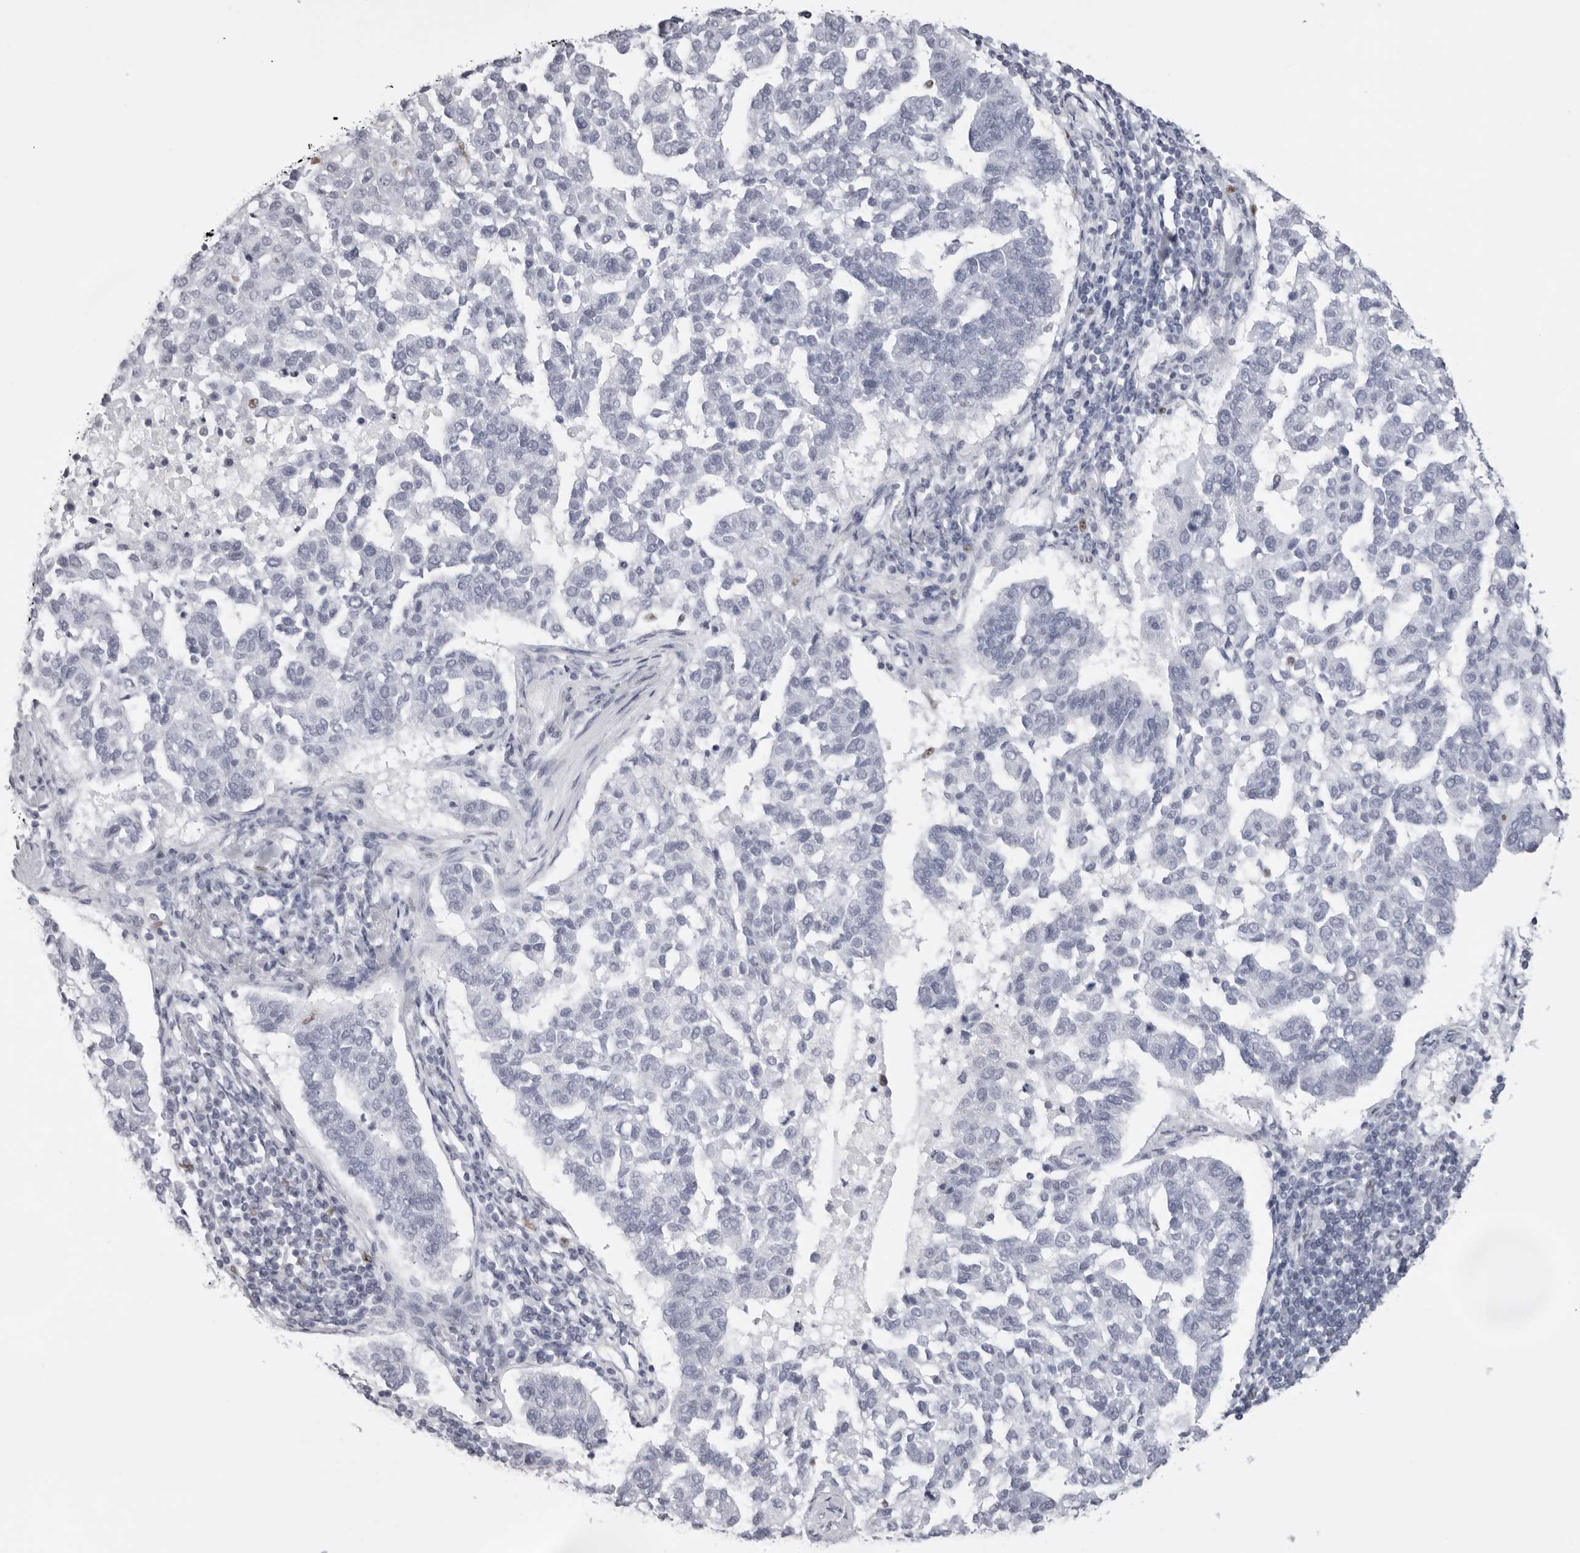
{"staining": {"intensity": "negative", "quantity": "none", "location": "none"}, "tissue": "pancreatic cancer", "cell_type": "Tumor cells", "image_type": "cancer", "snomed": [{"axis": "morphology", "description": "Adenocarcinoma, NOS"}, {"axis": "topography", "description": "Pancreas"}], "caption": "There is no significant expression in tumor cells of pancreatic cancer.", "gene": "IRF2BP2", "patient": {"sex": "female", "age": 61}}